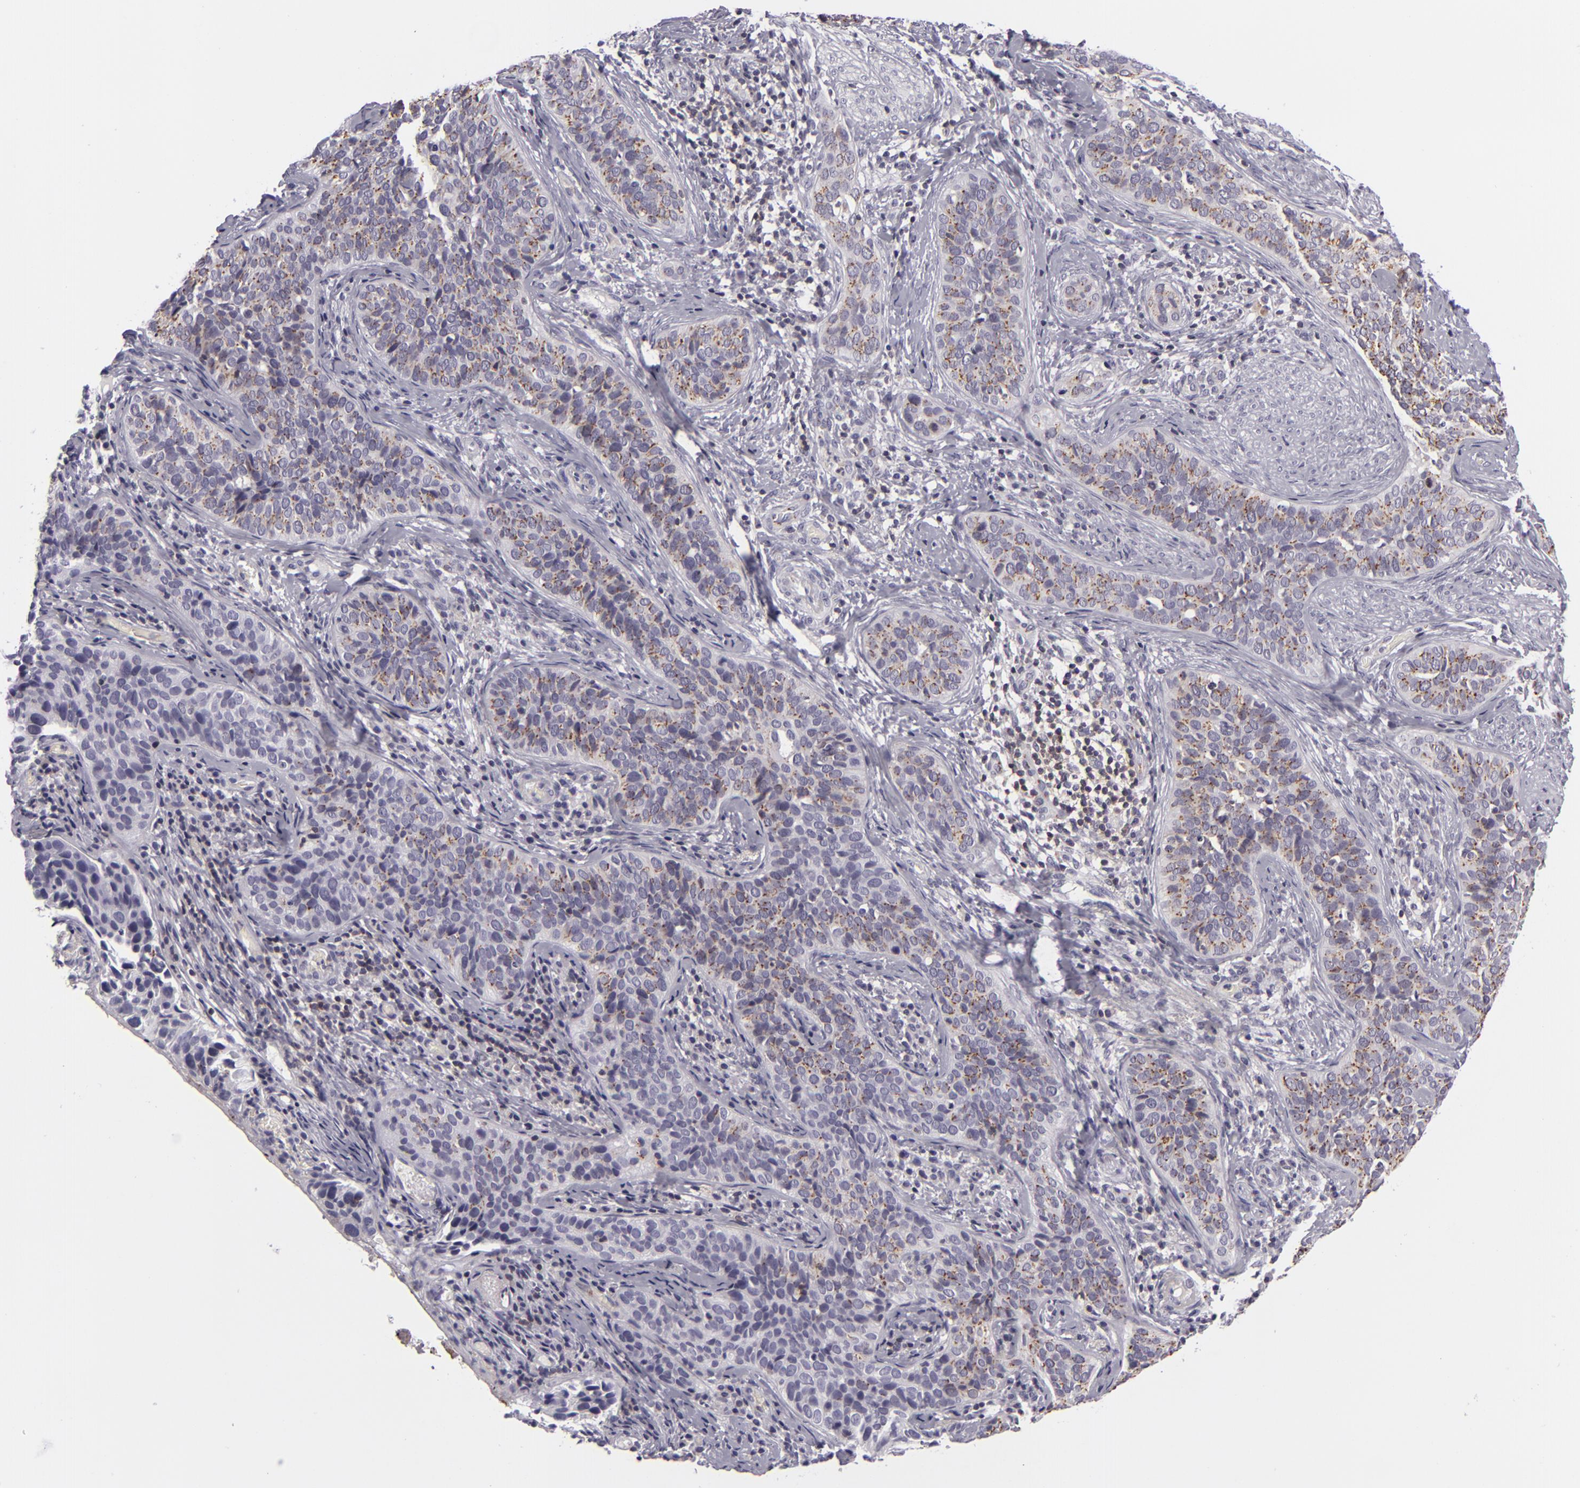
{"staining": {"intensity": "moderate", "quantity": "25%-75%", "location": "cytoplasmic/membranous"}, "tissue": "cervical cancer", "cell_type": "Tumor cells", "image_type": "cancer", "snomed": [{"axis": "morphology", "description": "Squamous cell carcinoma, NOS"}, {"axis": "topography", "description": "Cervix"}], "caption": "This is an image of immunohistochemistry staining of cervical cancer (squamous cell carcinoma), which shows moderate positivity in the cytoplasmic/membranous of tumor cells.", "gene": "KCNAB2", "patient": {"sex": "female", "age": 31}}